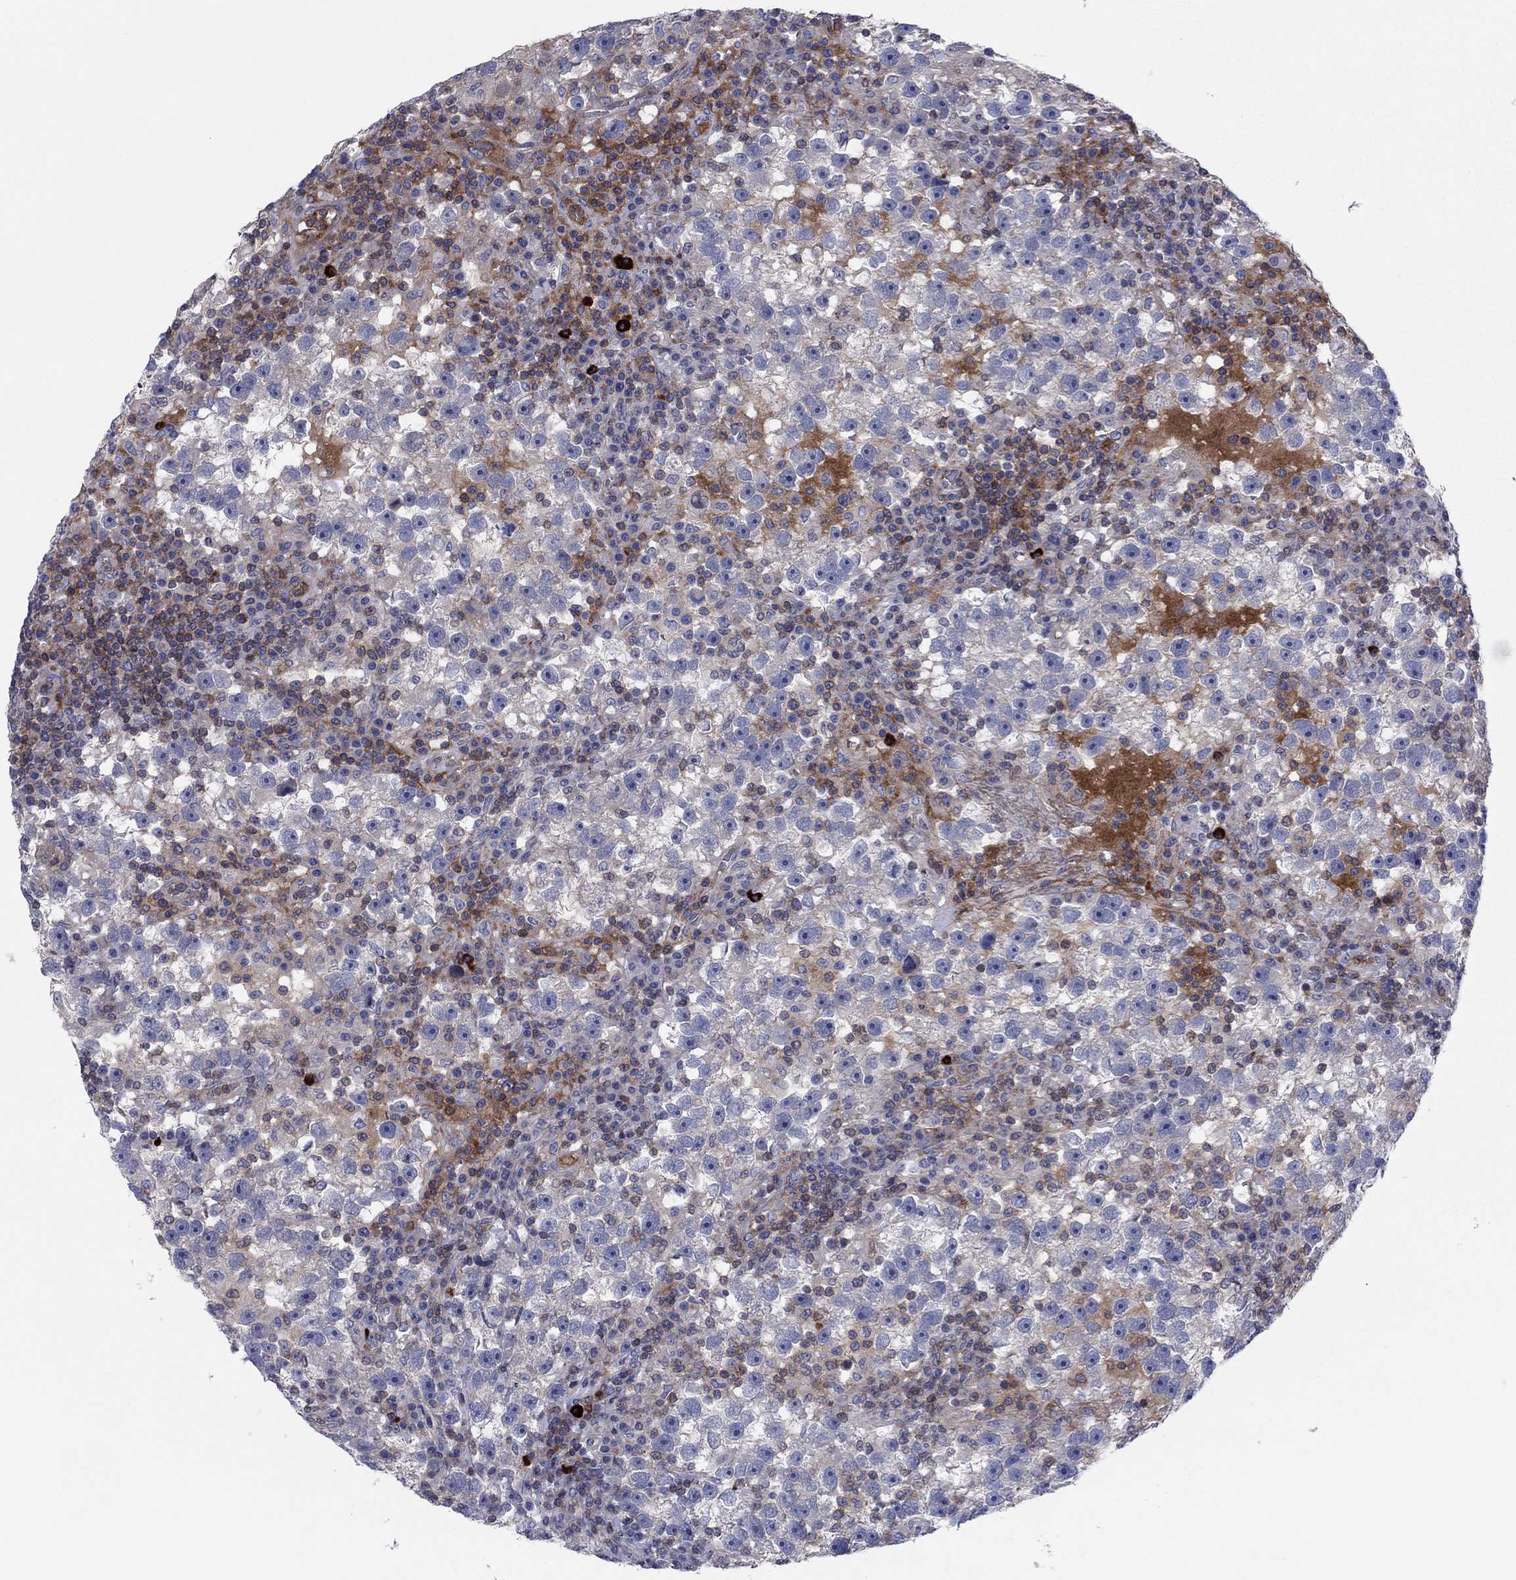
{"staining": {"intensity": "moderate", "quantity": "<25%", "location": "cytoplasmic/membranous"}, "tissue": "testis cancer", "cell_type": "Tumor cells", "image_type": "cancer", "snomed": [{"axis": "morphology", "description": "Seminoma, NOS"}, {"axis": "topography", "description": "Testis"}], "caption": "Human testis cancer stained for a protein (brown) displays moderate cytoplasmic/membranous positive expression in about <25% of tumor cells.", "gene": "PVR", "patient": {"sex": "male", "age": 47}}